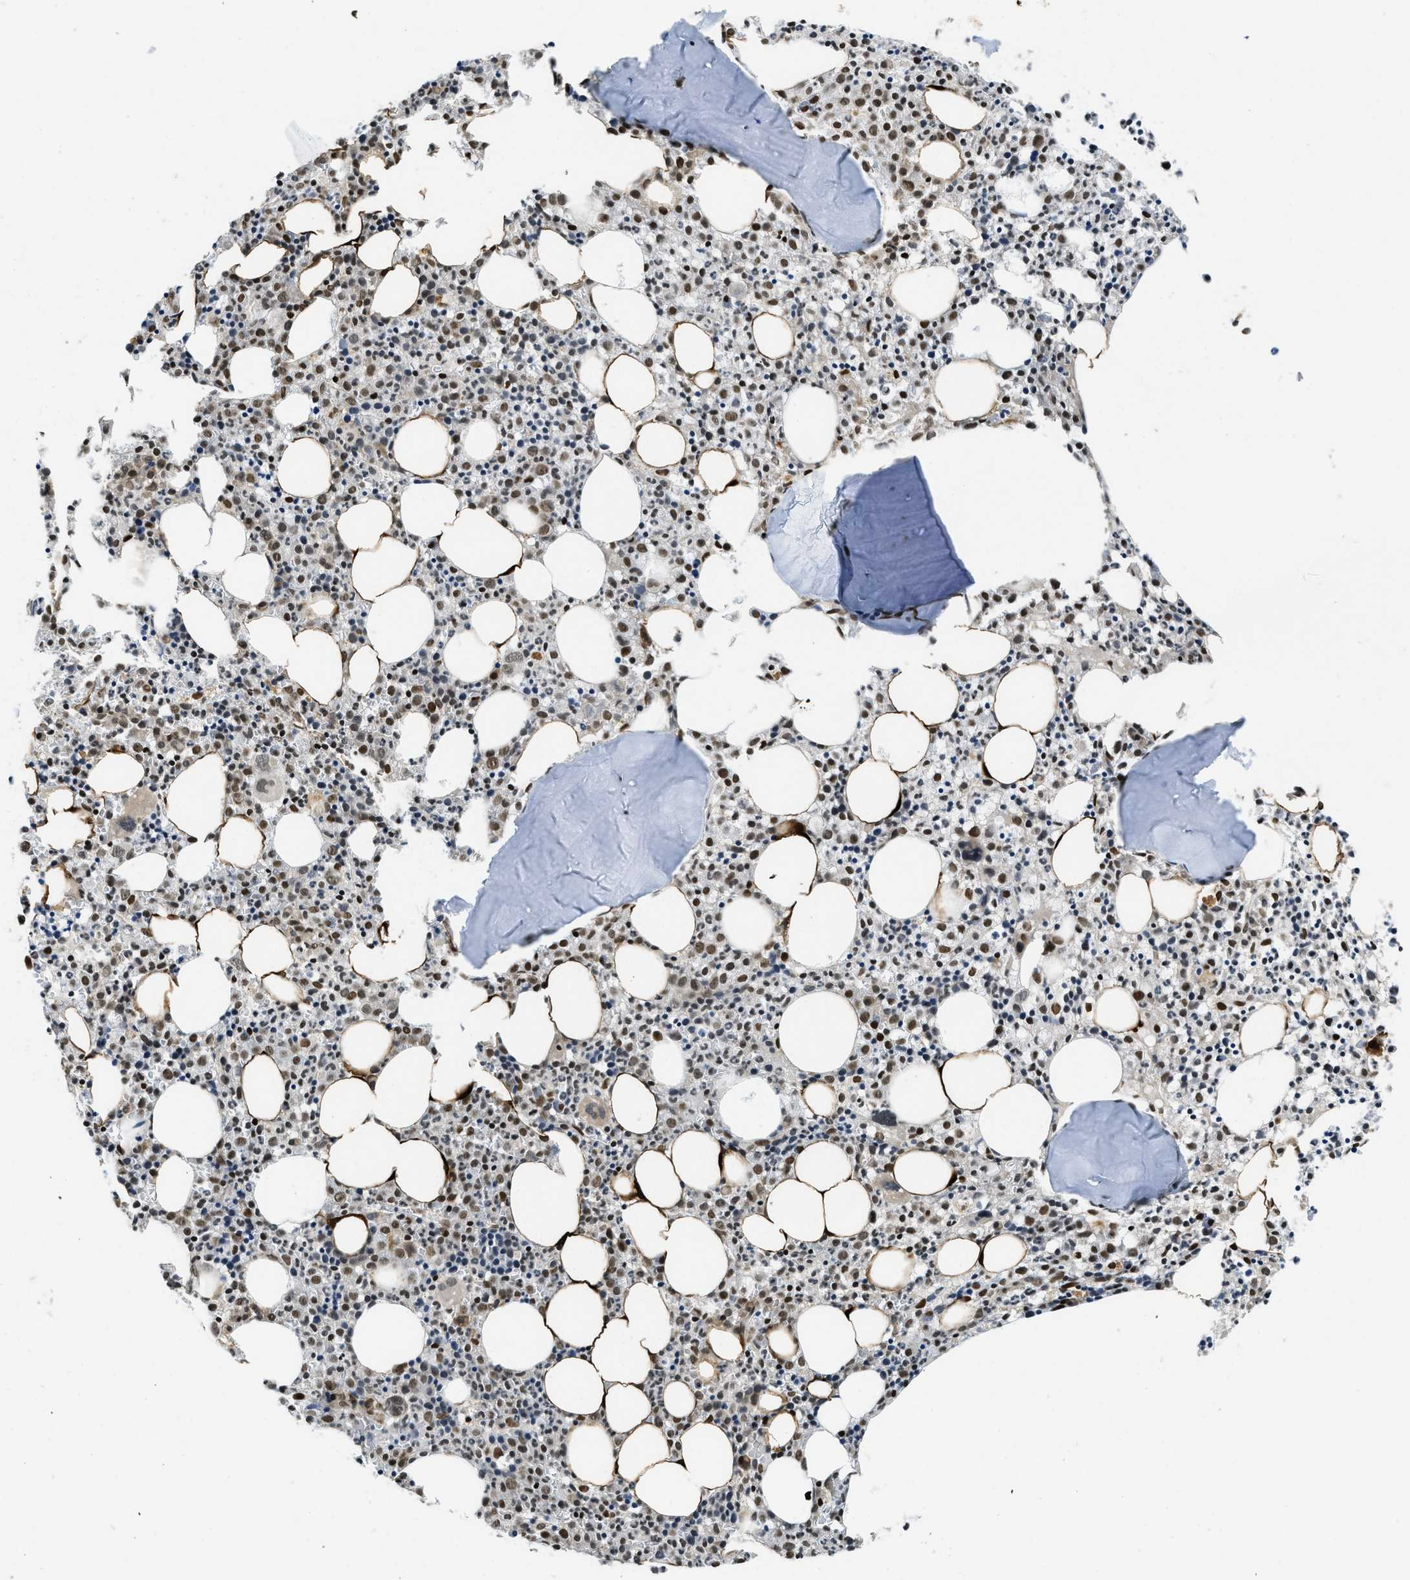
{"staining": {"intensity": "strong", "quantity": "25%-75%", "location": "nuclear"}, "tissue": "bone marrow", "cell_type": "Hematopoietic cells", "image_type": "normal", "snomed": [{"axis": "morphology", "description": "Normal tissue, NOS"}, {"axis": "morphology", "description": "Inflammation, NOS"}, {"axis": "topography", "description": "Bone marrow"}], "caption": "Bone marrow stained with a brown dye reveals strong nuclear positive staining in approximately 25%-75% of hematopoietic cells.", "gene": "RFX5", "patient": {"sex": "male", "age": 25}}